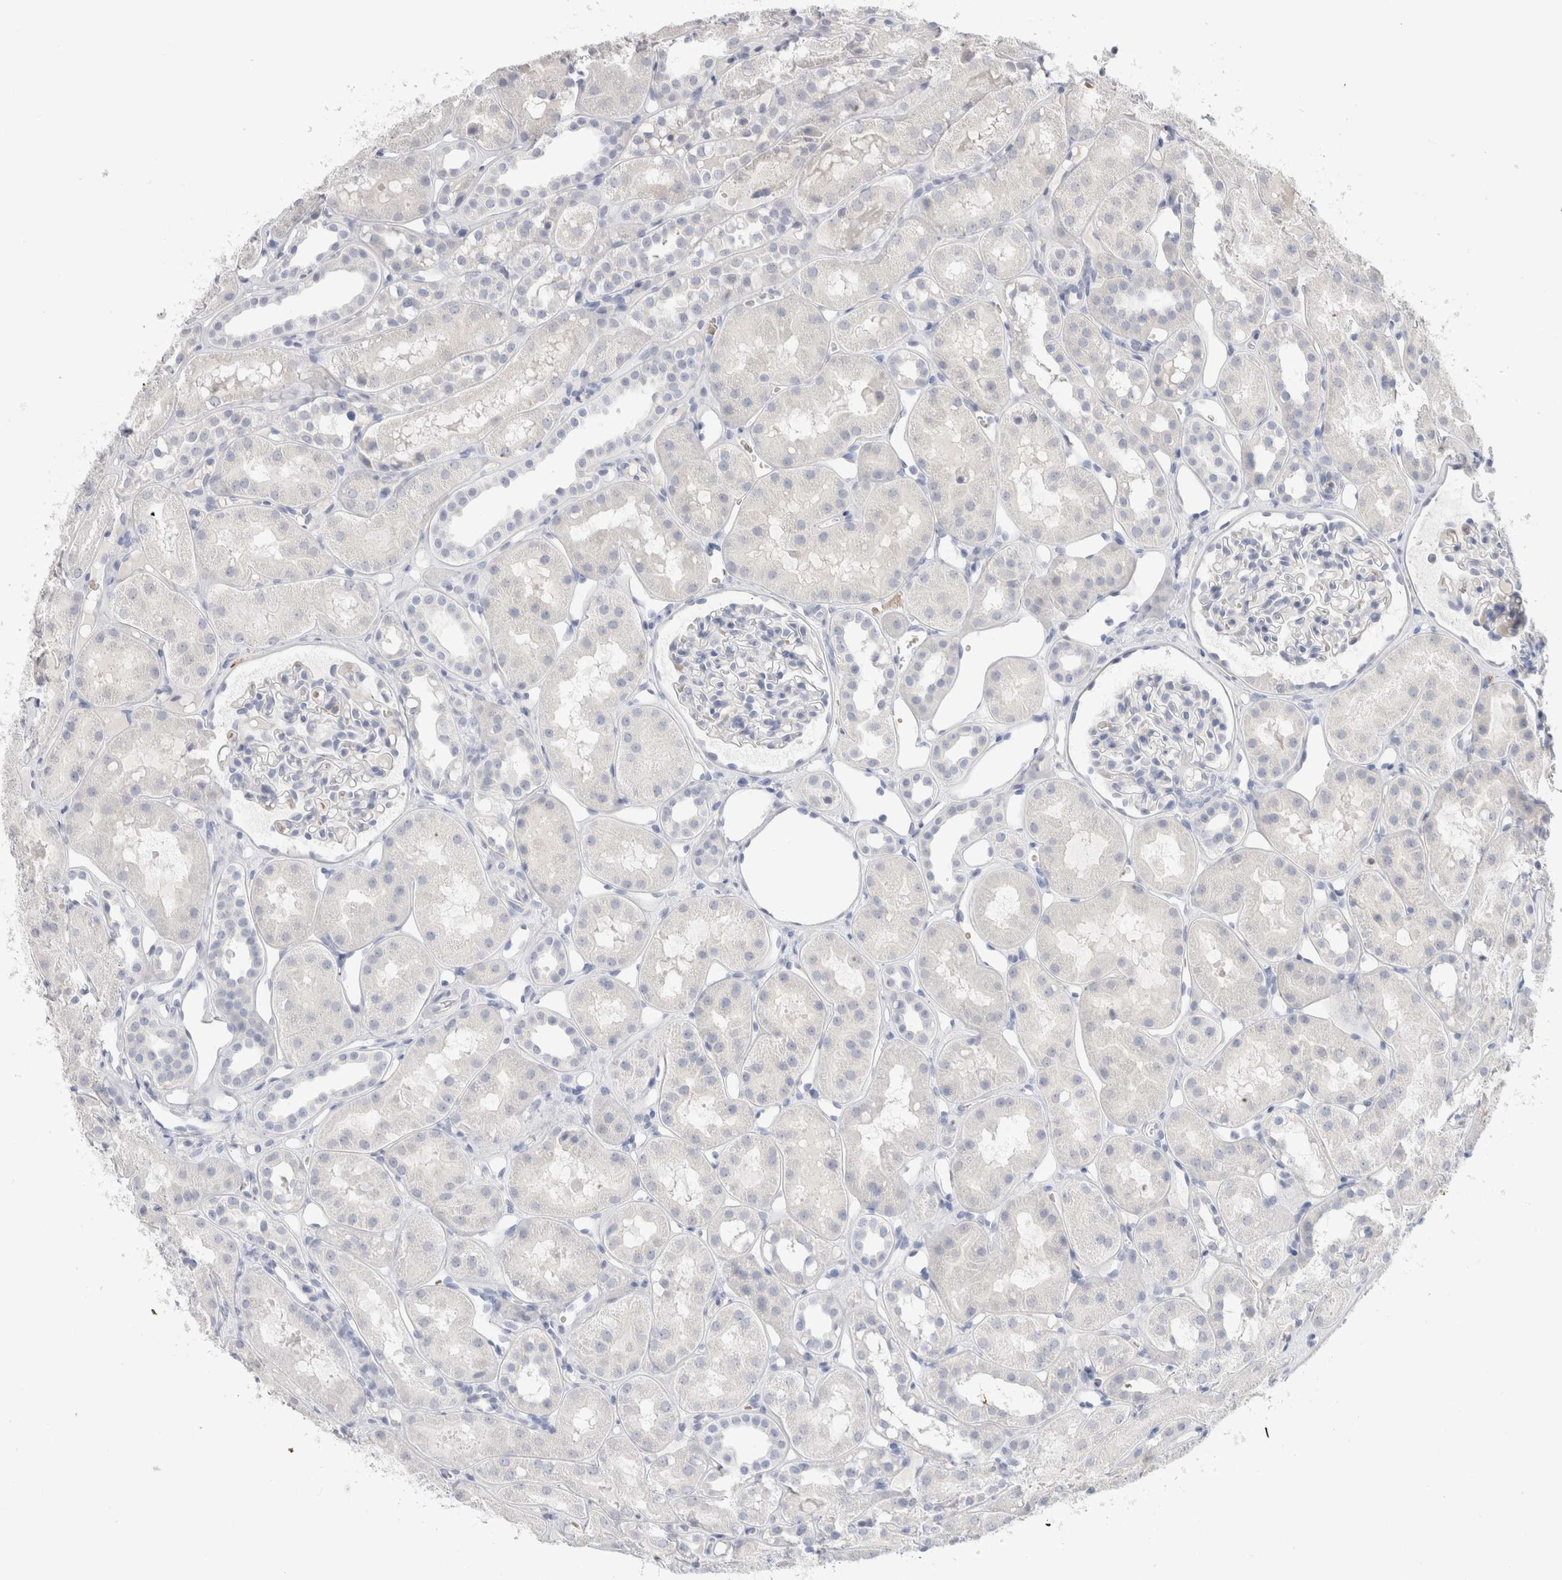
{"staining": {"intensity": "negative", "quantity": "none", "location": "none"}, "tissue": "kidney", "cell_type": "Cells in glomeruli", "image_type": "normal", "snomed": [{"axis": "morphology", "description": "Normal tissue, NOS"}, {"axis": "topography", "description": "Kidney"}], "caption": "Immunohistochemistry (IHC) image of unremarkable human kidney stained for a protein (brown), which exhibits no staining in cells in glomeruli. The staining was performed using DAB to visualize the protein expression in brown, while the nuclei were stained in blue with hematoxylin (Magnification: 20x).", "gene": "CD38", "patient": {"sex": "male", "age": 16}}